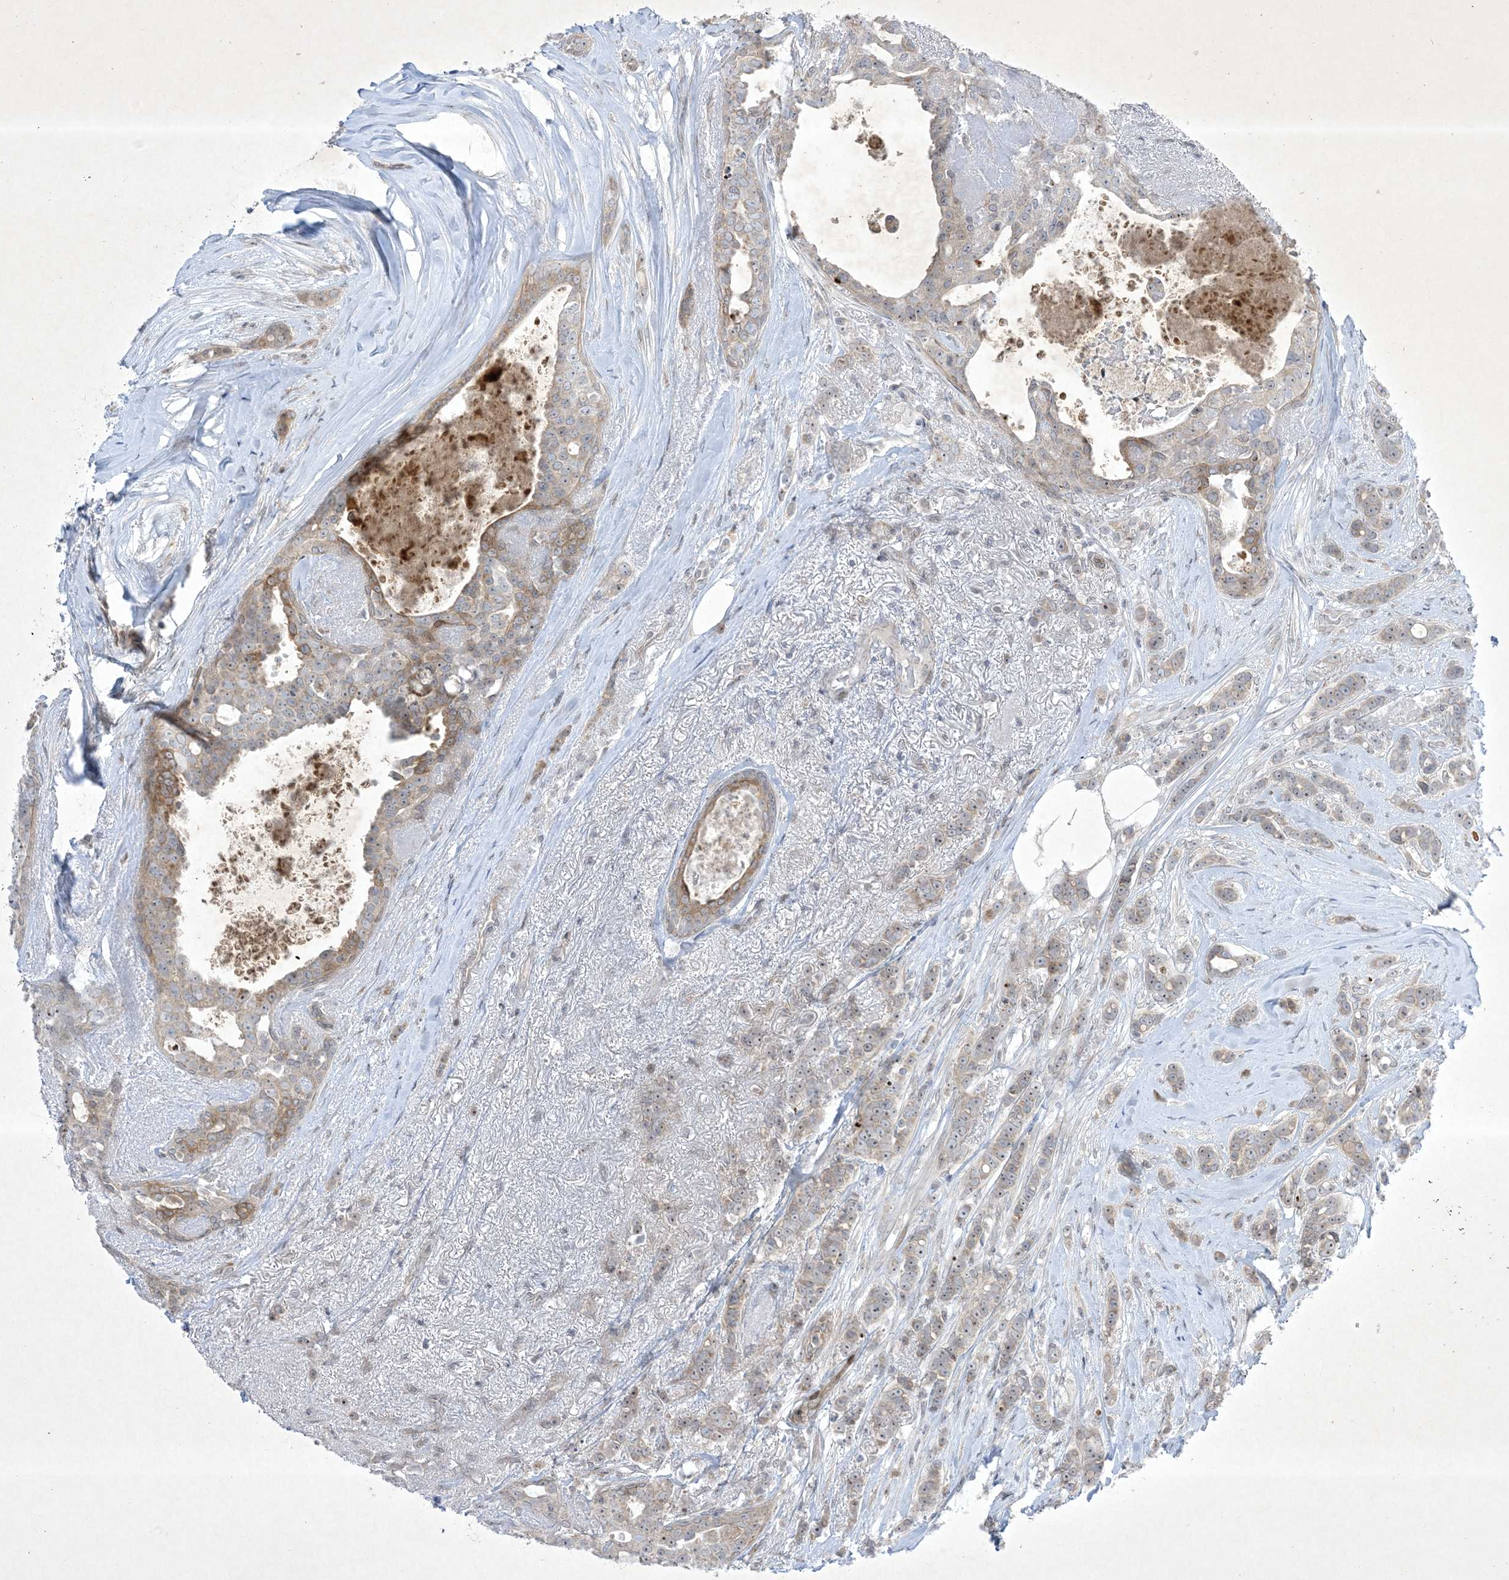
{"staining": {"intensity": "weak", "quantity": "25%-75%", "location": "nuclear"}, "tissue": "breast cancer", "cell_type": "Tumor cells", "image_type": "cancer", "snomed": [{"axis": "morphology", "description": "Lobular carcinoma"}, {"axis": "topography", "description": "Breast"}], "caption": "A low amount of weak nuclear staining is identified in about 25%-75% of tumor cells in breast cancer tissue.", "gene": "SOGA3", "patient": {"sex": "female", "age": 51}}